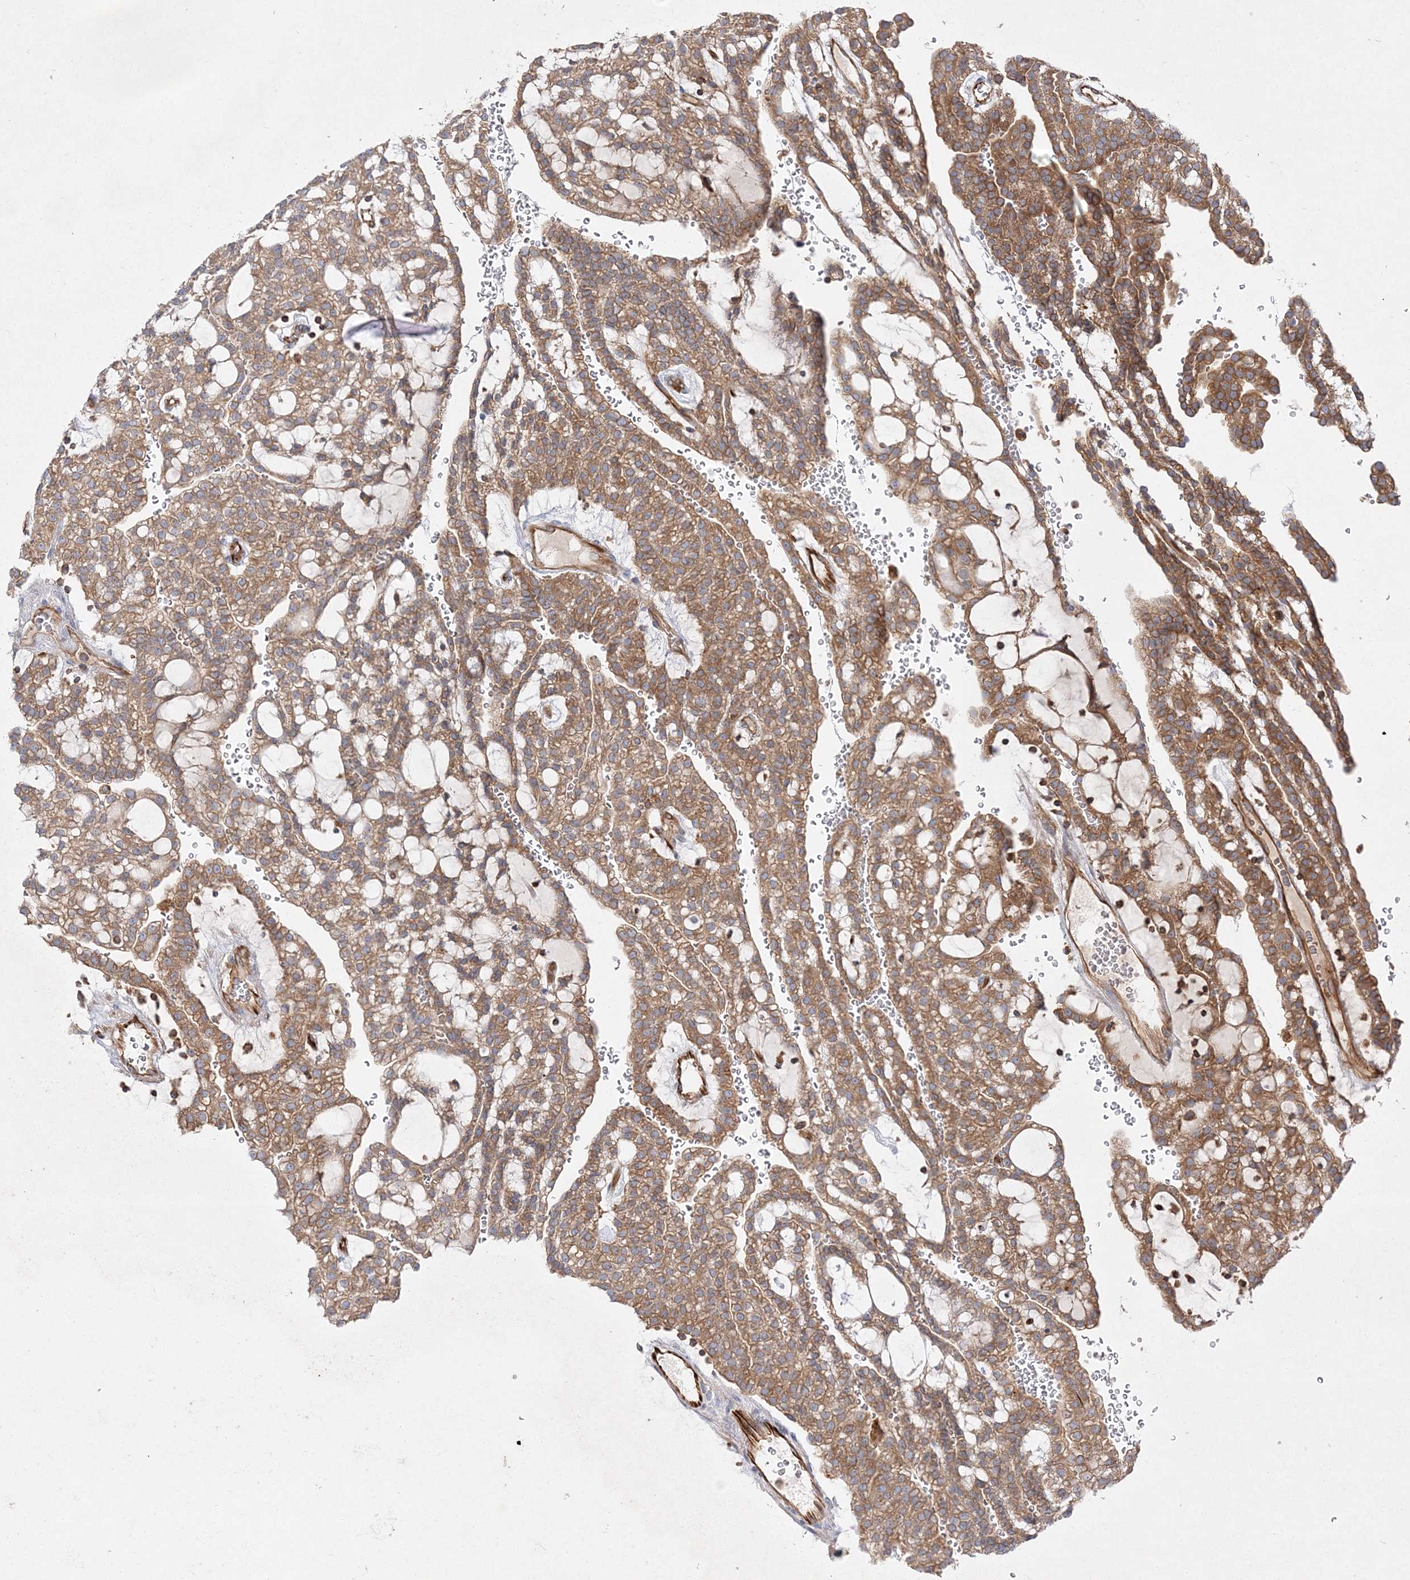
{"staining": {"intensity": "moderate", "quantity": ">75%", "location": "cytoplasmic/membranous"}, "tissue": "renal cancer", "cell_type": "Tumor cells", "image_type": "cancer", "snomed": [{"axis": "morphology", "description": "Adenocarcinoma, NOS"}, {"axis": "topography", "description": "Kidney"}], "caption": "IHC of renal cancer shows medium levels of moderate cytoplasmic/membranous expression in approximately >75% of tumor cells. Nuclei are stained in blue.", "gene": "WDR37", "patient": {"sex": "male", "age": 63}}